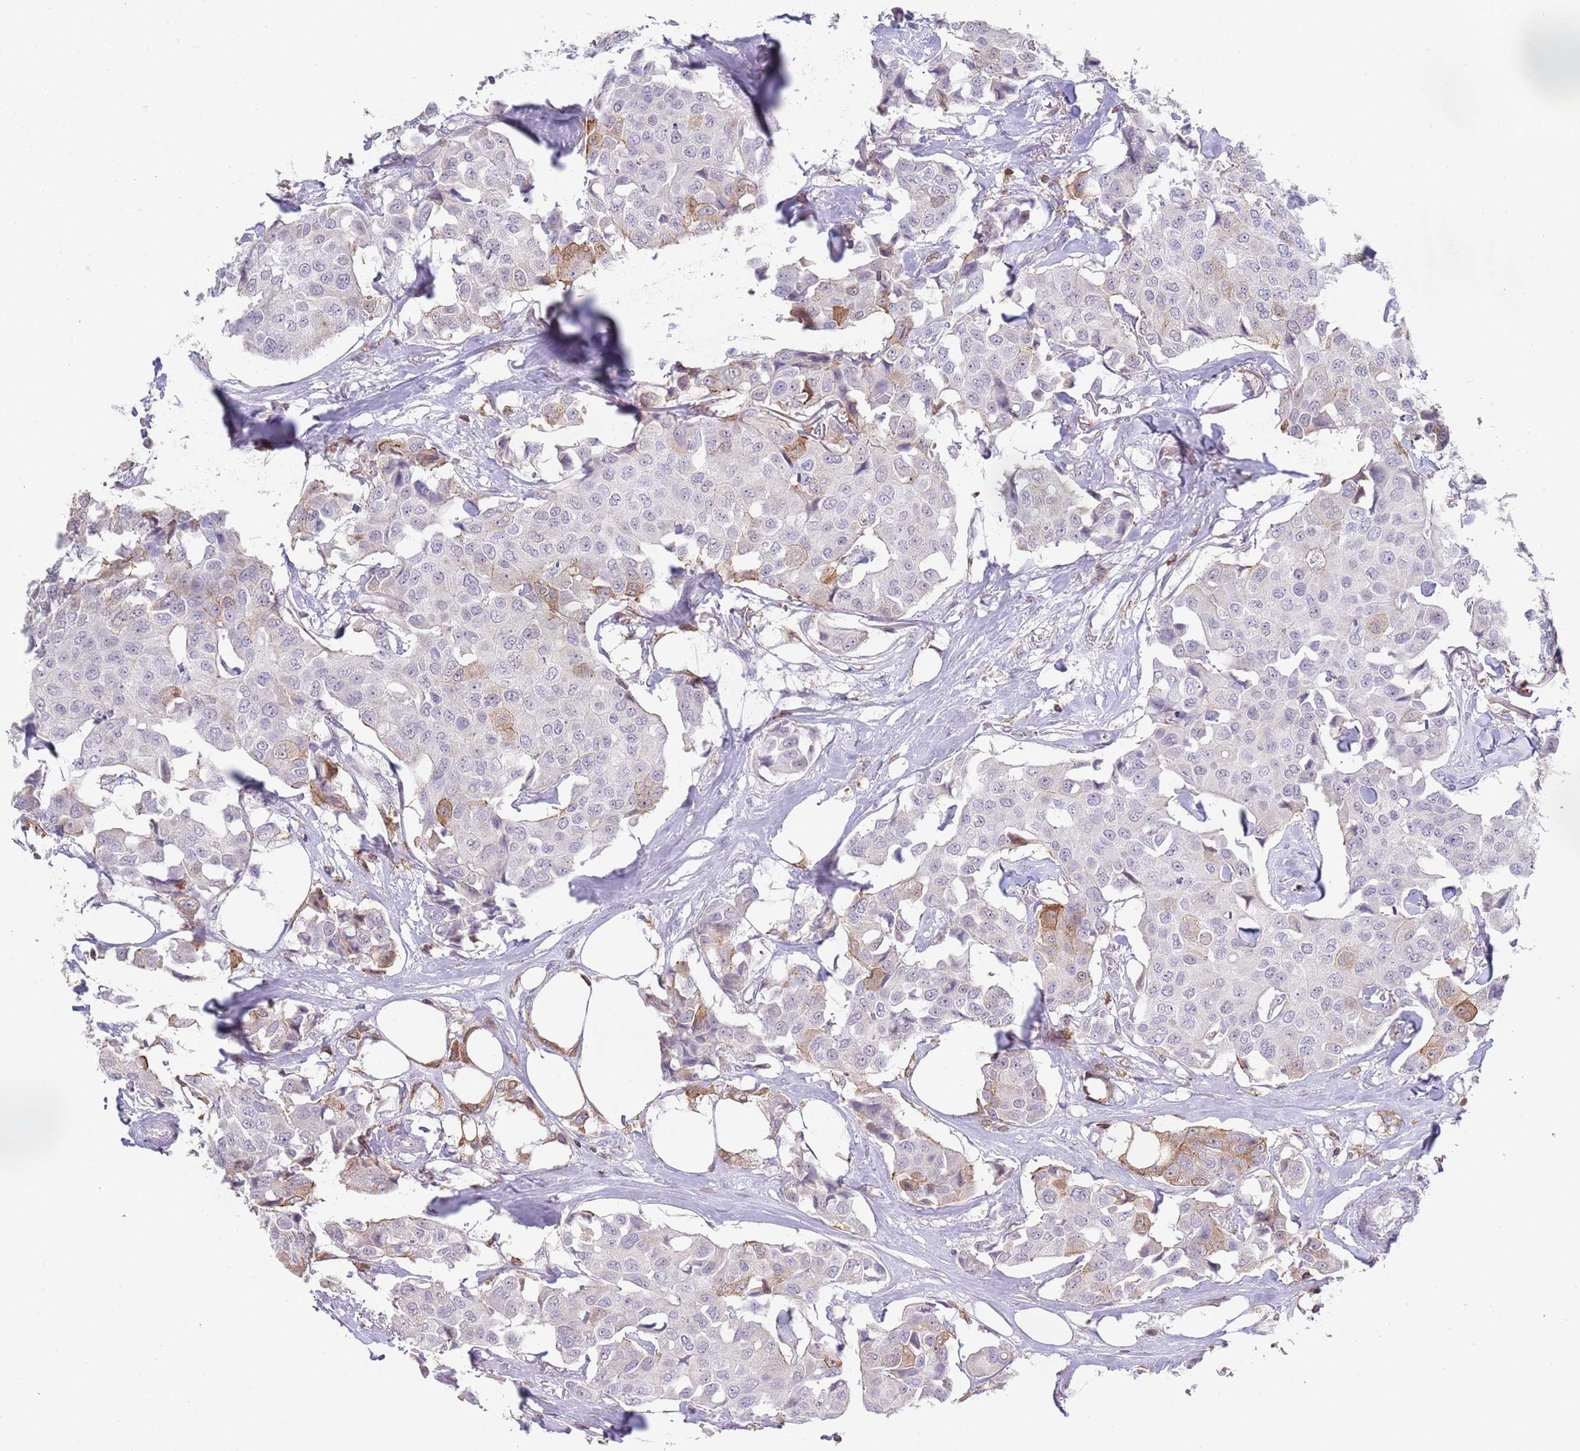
{"staining": {"intensity": "moderate", "quantity": "<25%", "location": "cytoplasmic/membranous"}, "tissue": "breast cancer", "cell_type": "Tumor cells", "image_type": "cancer", "snomed": [{"axis": "morphology", "description": "Duct carcinoma"}, {"axis": "topography", "description": "Breast"}], "caption": "This is an image of IHC staining of breast invasive ductal carcinoma, which shows moderate staining in the cytoplasmic/membranous of tumor cells.", "gene": "LPXN", "patient": {"sex": "female", "age": 80}}